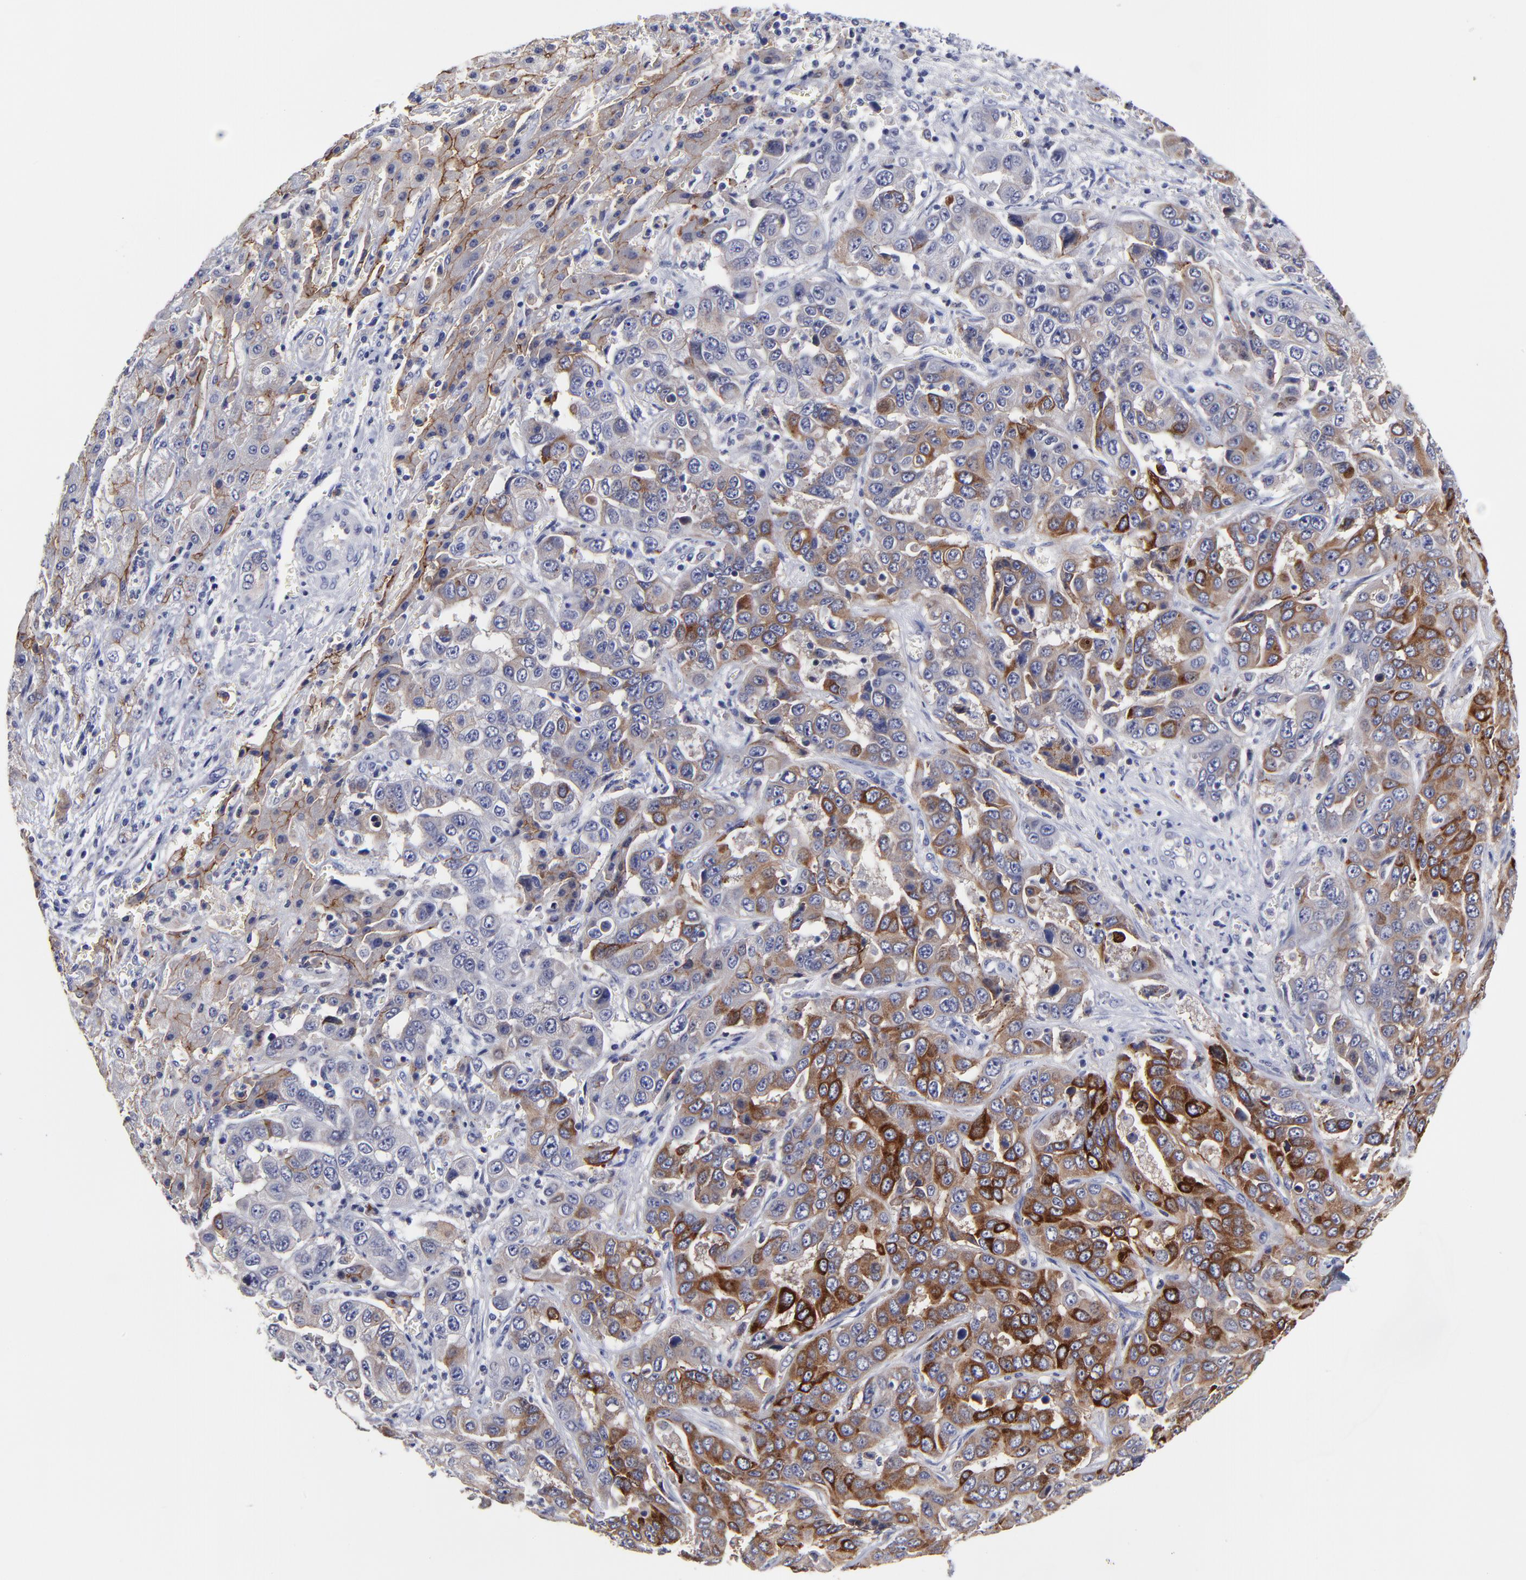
{"staining": {"intensity": "strong", "quantity": "<25%", "location": "cytoplasmic/membranous"}, "tissue": "liver cancer", "cell_type": "Tumor cells", "image_type": "cancer", "snomed": [{"axis": "morphology", "description": "Cholangiocarcinoma"}, {"axis": "topography", "description": "Liver"}], "caption": "A high-resolution image shows immunohistochemistry staining of cholangiocarcinoma (liver), which reveals strong cytoplasmic/membranous staining in about <25% of tumor cells. Nuclei are stained in blue.", "gene": "CXADR", "patient": {"sex": "female", "age": 52}}